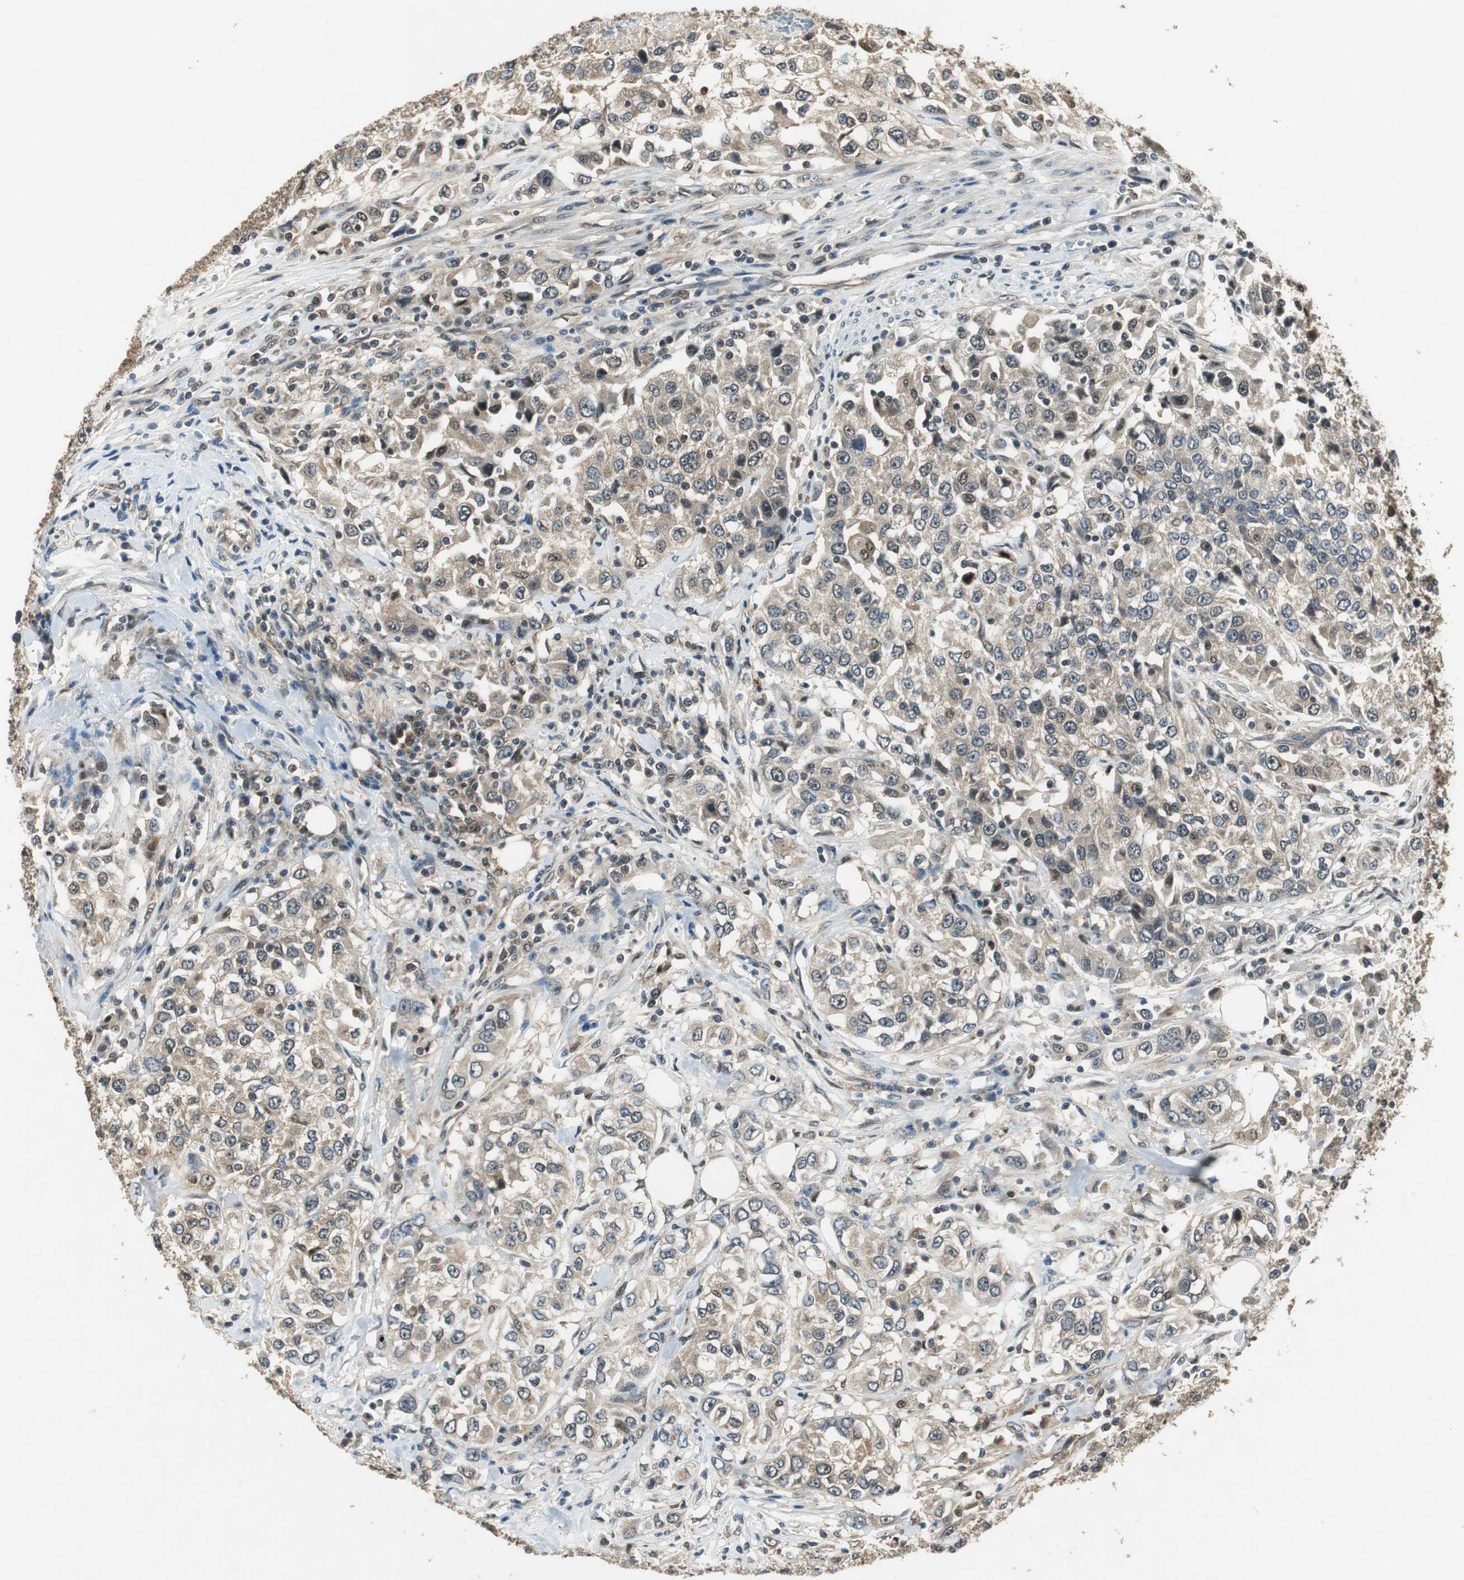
{"staining": {"intensity": "weak", "quantity": ">75%", "location": "cytoplasmic/membranous"}, "tissue": "urothelial cancer", "cell_type": "Tumor cells", "image_type": "cancer", "snomed": [{"axis": "morphology", "description": "Urothelial carcinoma, High grade"}, {"axis": "topography", "description": "Urinary bladder"}], "caption": "Urothelial carcinoma (high-grade) tissue exhibits weak cytoplasmic/membranous expression in approximately >75% of tumor cells", "gene": "PSMB4", "patient": {"sex": "female", "age": 80}}